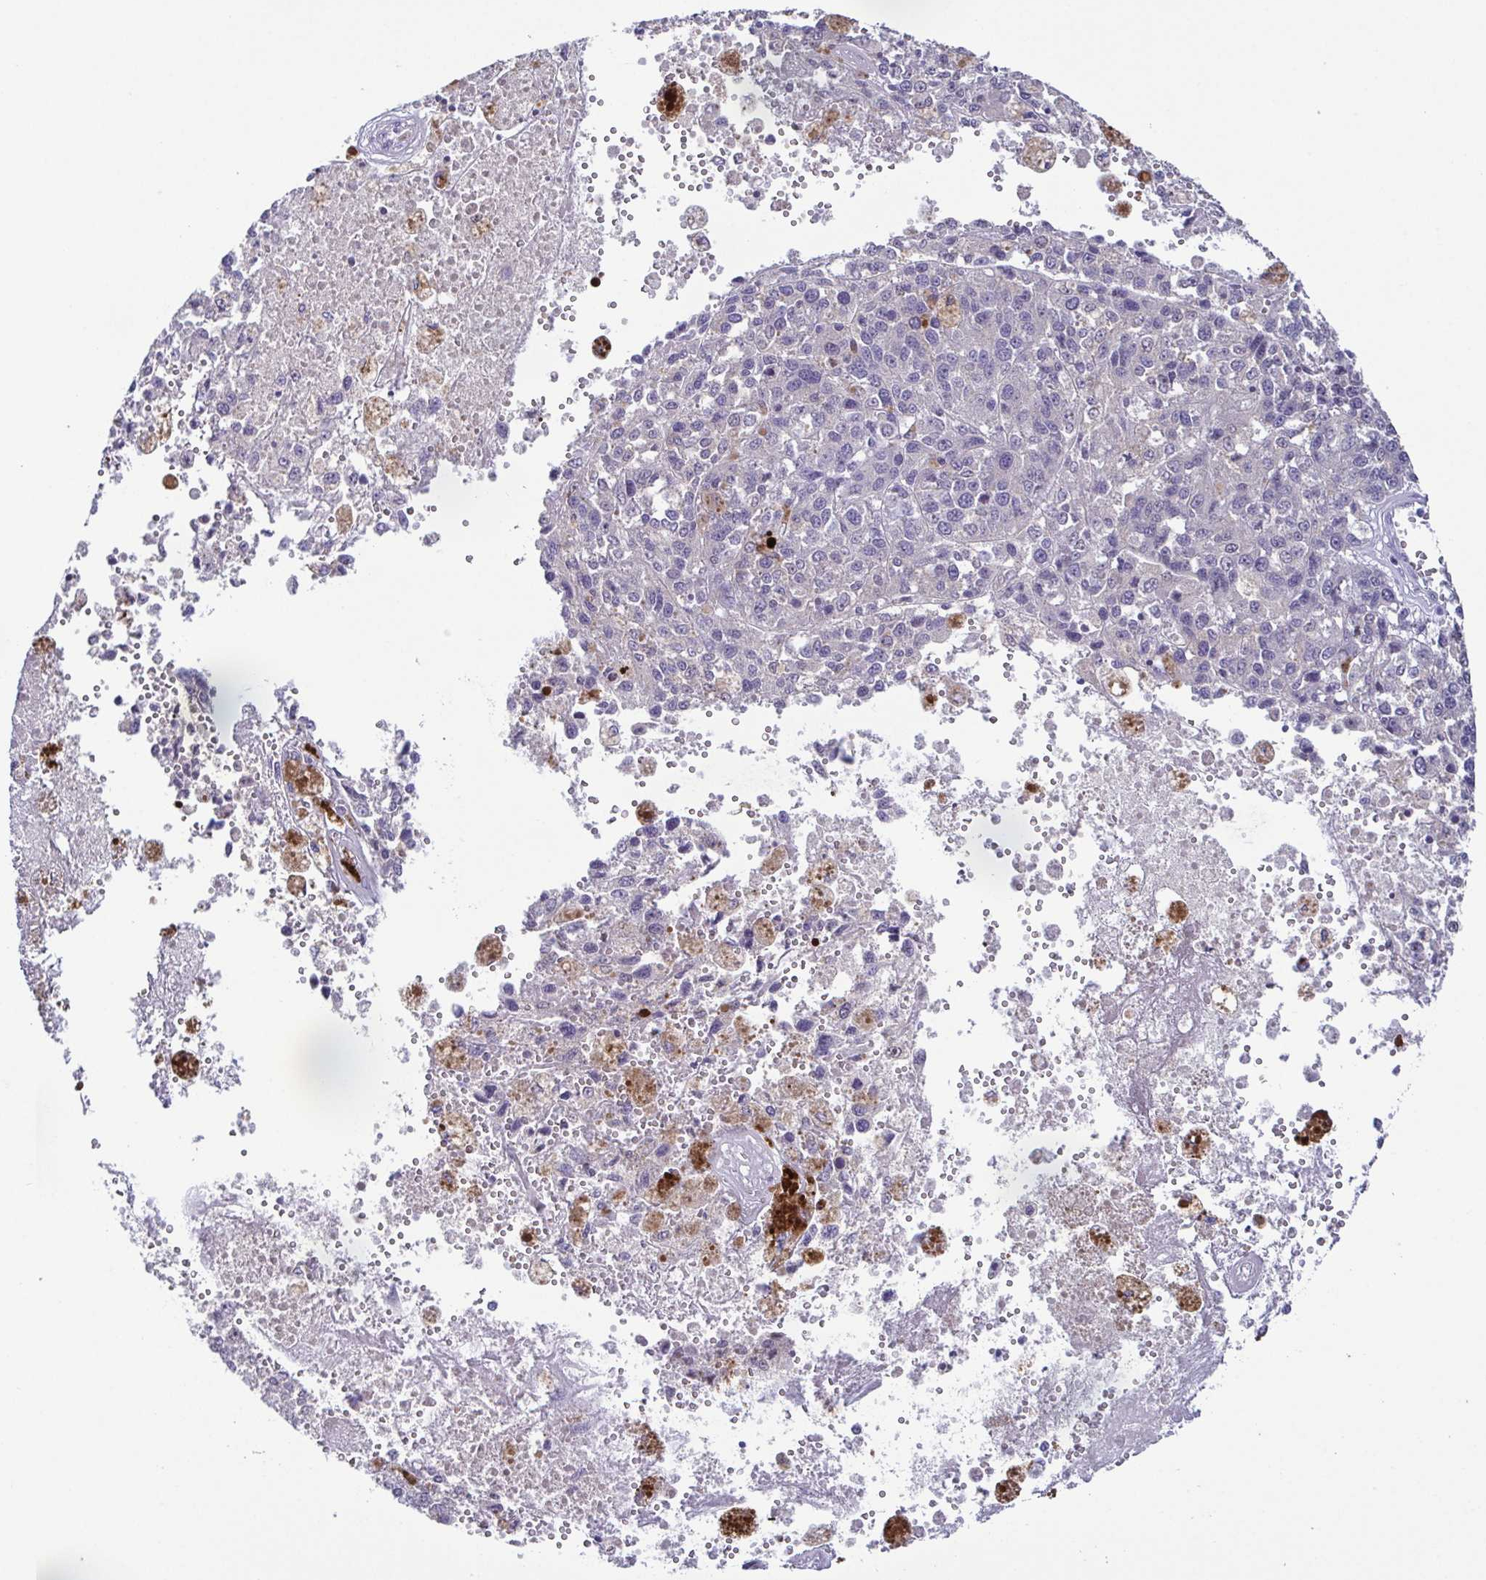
{"staining": {"intensity": "negative", "quantity": "none", "location": "none"}, "tissue": "melanoma", "cell_type": "Tumor cells", "image_type": "cancer", "snomed": [{"axis": "morphology", "description": "Malignant melanoma, Metastatic site"}, {"axis": "topography", "description": "Lymph node"}], "caption": "DAB (3,3'-diaminobenzidine) immunohistochemical staining of melanoma shows no significant positivity in tumor cells.", "gene": "UBE2Q1", "patient": {"sex": "female", "age": 64}}